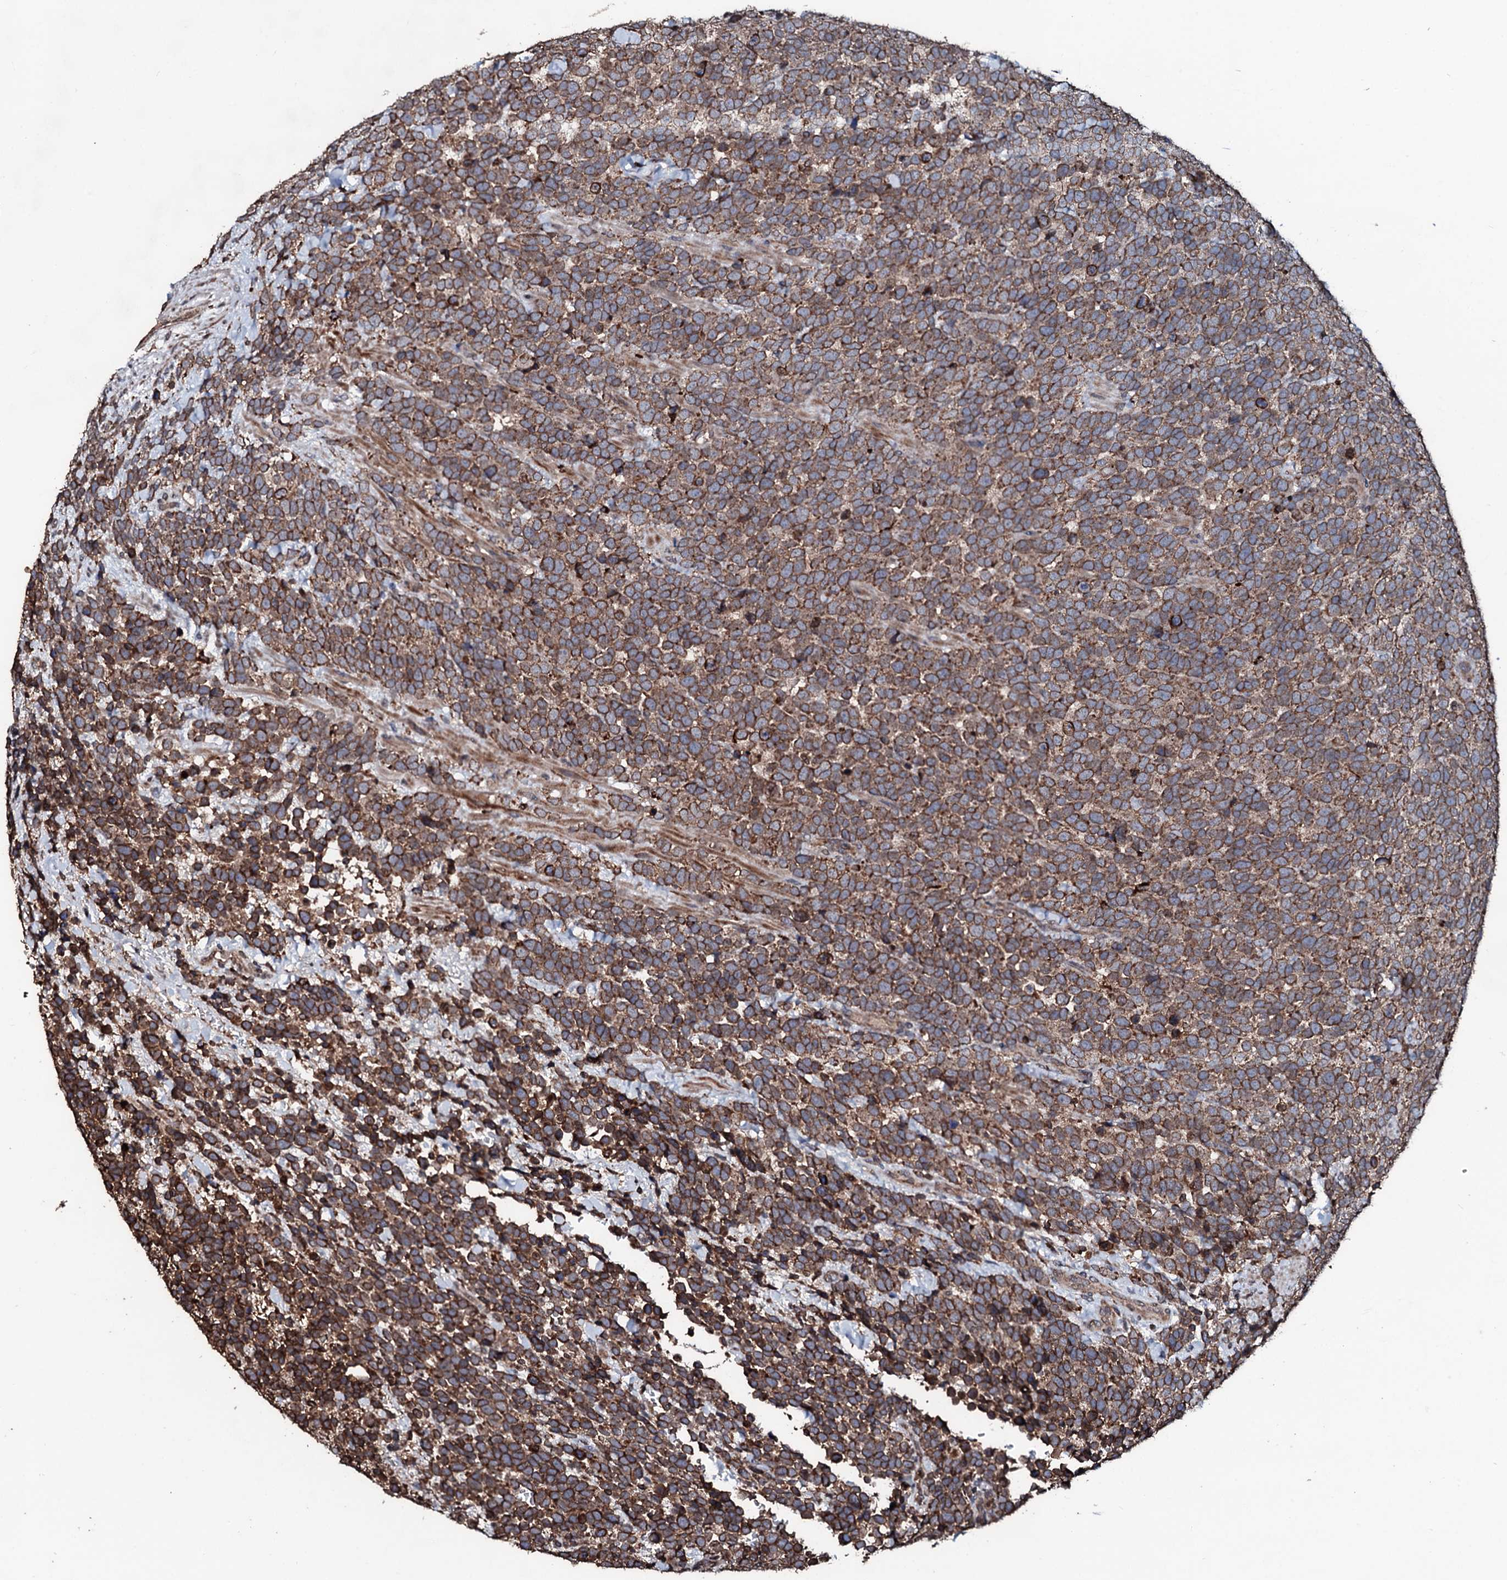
{"staining": {"intensity": "strong", "quantity": ">75%", "location": "cytoplasmic/membranous"}, "tissue": "urothelial cancer", "cell_type": "Tumor cells", "image_type": "cancer", "snomed": [{"axis": "morphology", "description": "Urothelial carcinoma, High grade"}, {"axis": "topography", "description": "Urinary bladder"}], "caption": "There is high levels of strong cytoplasmic/membranous staining in tumor cells of high-grade urothelial carcinoma, as demonstrated by immunohistochemical staining (brown color).", "gene": "SDHAF2", "patient": {"sex": "female", "age": 82}}